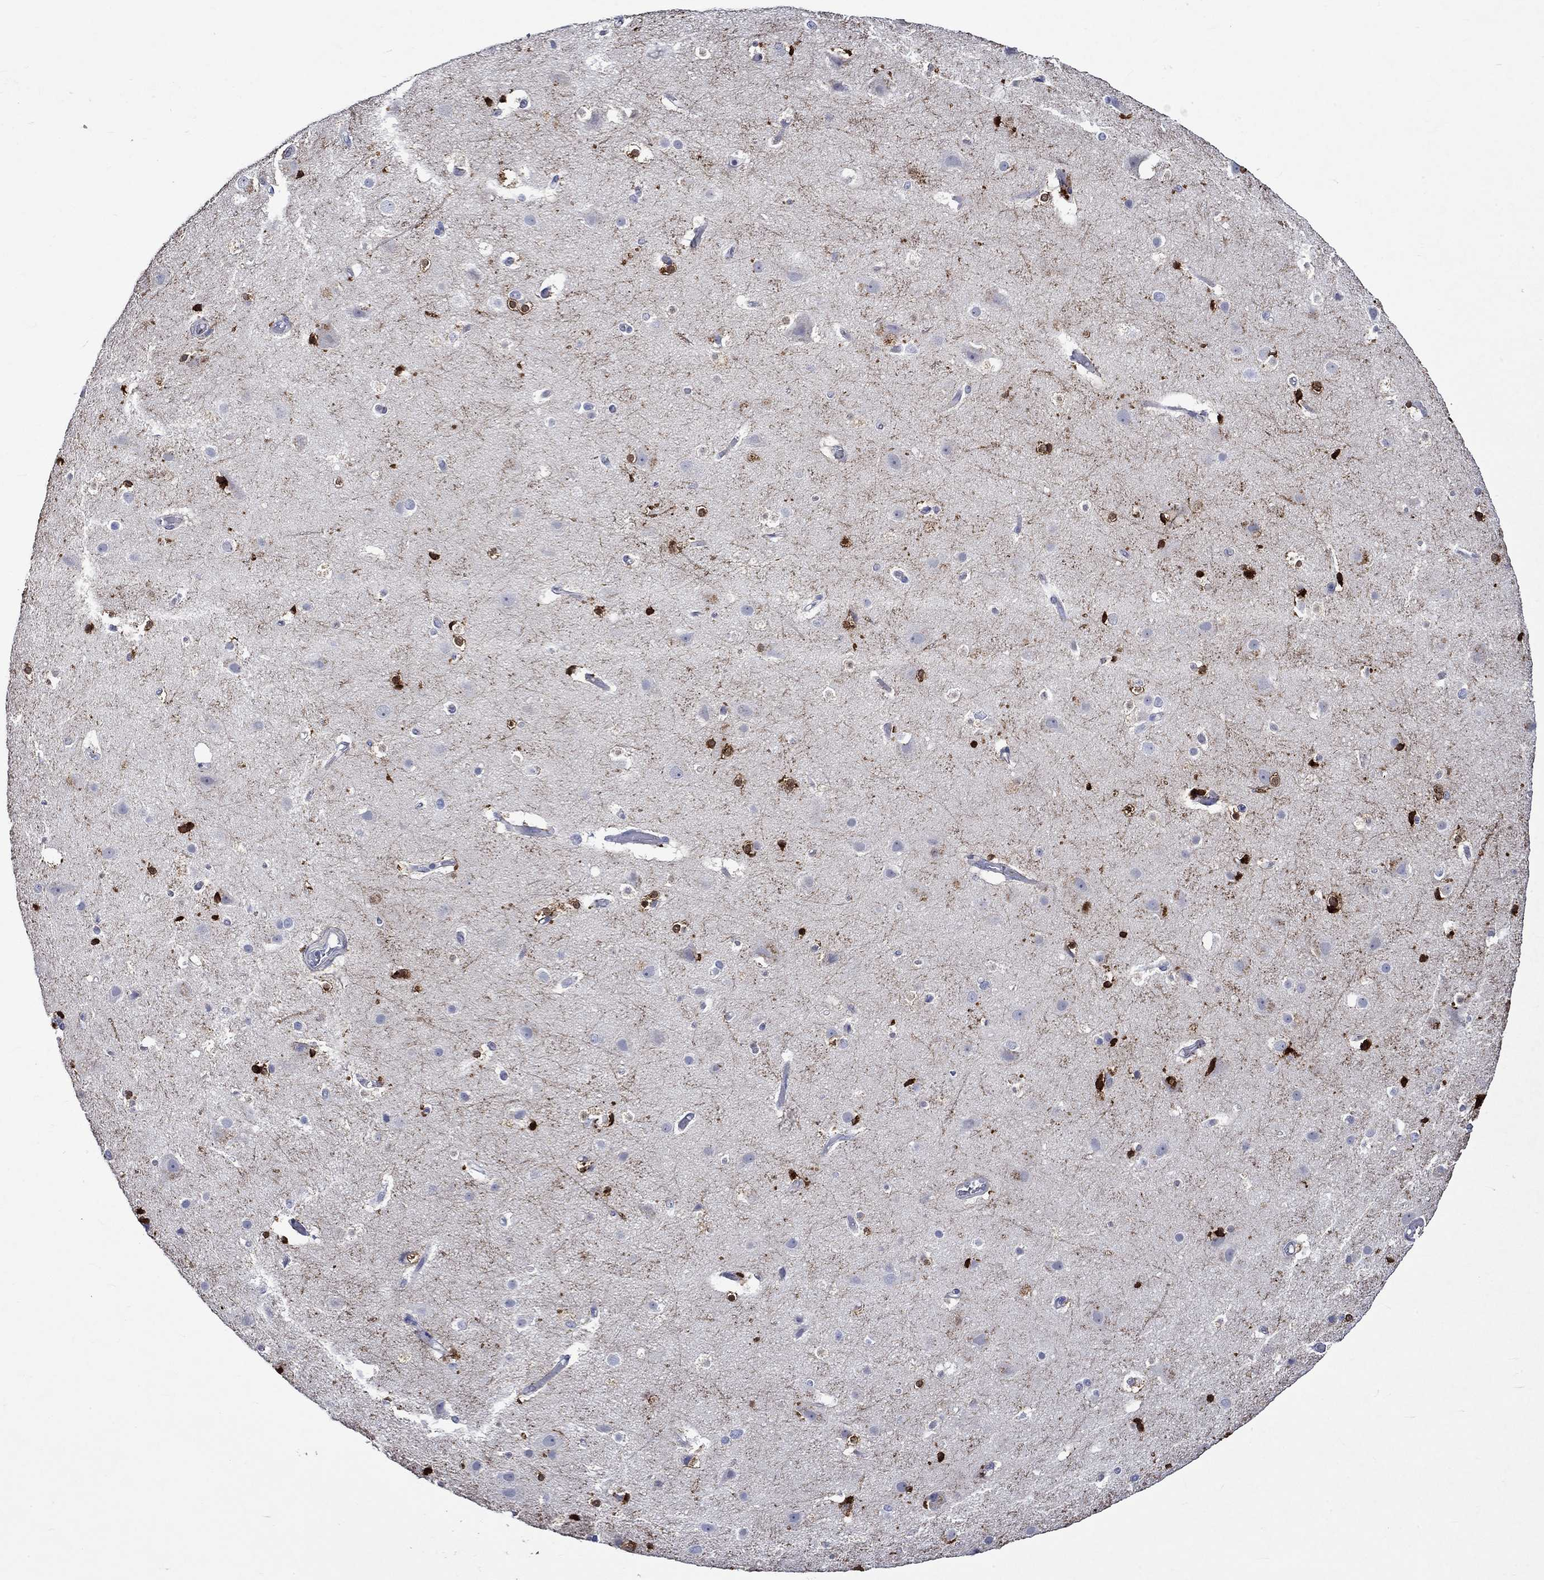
{"staining": {"intensity": "negative", "quantity": "none", "location": "none"}, "tissue": "cerebral cortex", "cell_type": "Endothelial cells", "image_type": "normal", "snomed": [{"axis": "morphology", "description": "Normal tissue, NOS"}, {"axis": "topography", "description": "Cerebral cortex"}], "caption": "There is no significant expression in endothelial cells of cerebral cortex. Brightfield microscopy of IHC stained with DAB (3,3'-diaminobenzidine) (brown) and hematoxylin (blue), captured at high magnification.", "gene": "CRYAB", "patient": {"sex": "female", "age": 52}}